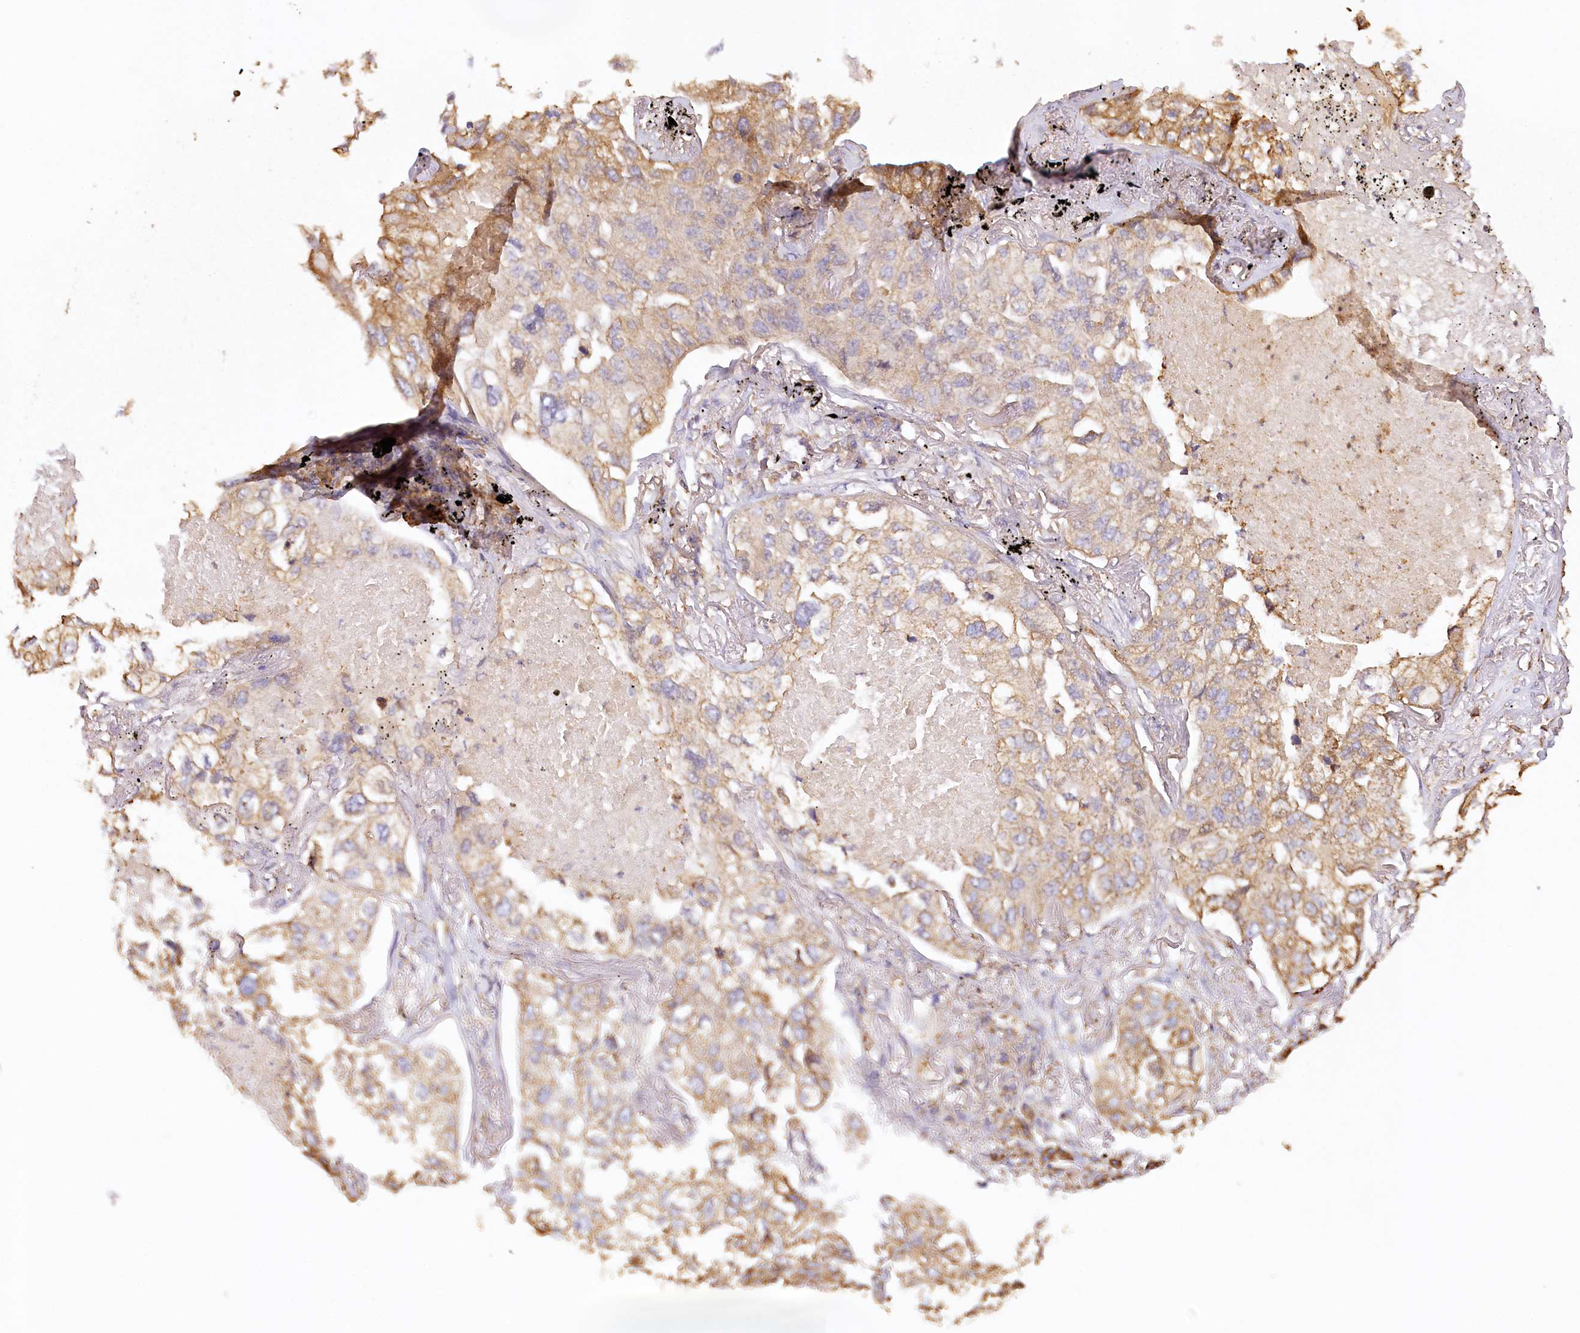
{"staining": {"intensity": "moderate", "quantity": "25%-75%", "location": "cytoplasmic/membranous"}, "tissue": "lung cancer", "cell_type": "Tumor cells", "image_type": "cancer", "snomed": [{"axis": "morphology", "description": "Adenocarcinoma, NOS"}, {"axis": "topography", "description": "Lung"}], "caption": "Lung cancer (adenocarcinoma) stained with immunohistochemistry (IHC) exhibits moderate cytoplasmic/membranous positivity in approximately 25%-75% of tumor cells.", "gene": "ACAP2", "patient": {"sex": "male", "age": 65}}